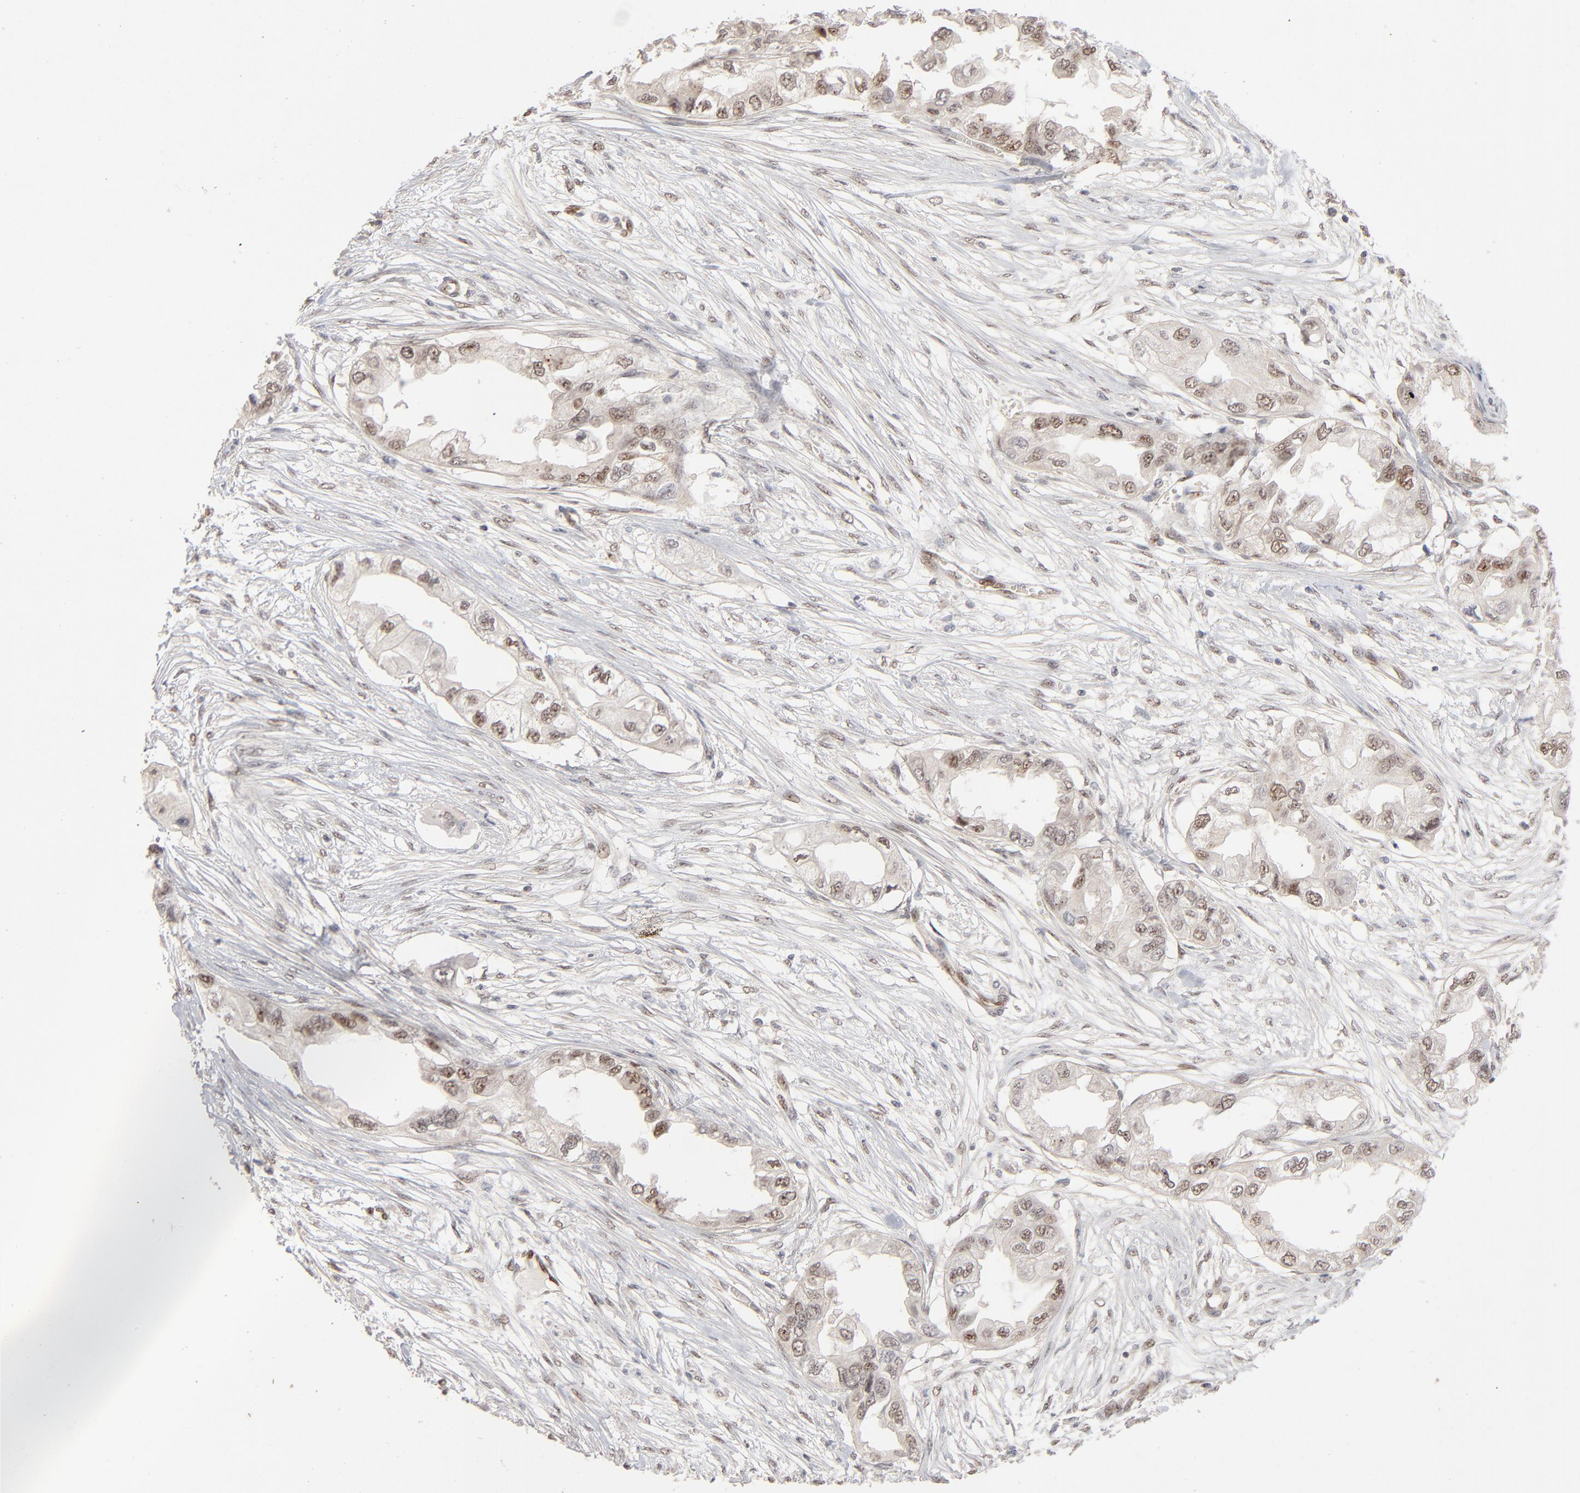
{"staining": {"intensity": "weak", "quantity": "25%-75%", "location": "nuclear"}, "tissue": "endometrial cancer", "cell_type": "Tumor cells", "image_type": "cancer", "snomed": [{"axis": "morphology", "description": "Adenocarcinoma, NOS"}, {"axis": "topography", "description": "Endometrium"}], "caption": "Endometrial adenocarcinoma stained for a protein (brown) shows weak nuclear positive expression in approximately 25%-75% of tumor cells.", "gene": "NFIB", "patient": {"sex": "female", "age": 67}}